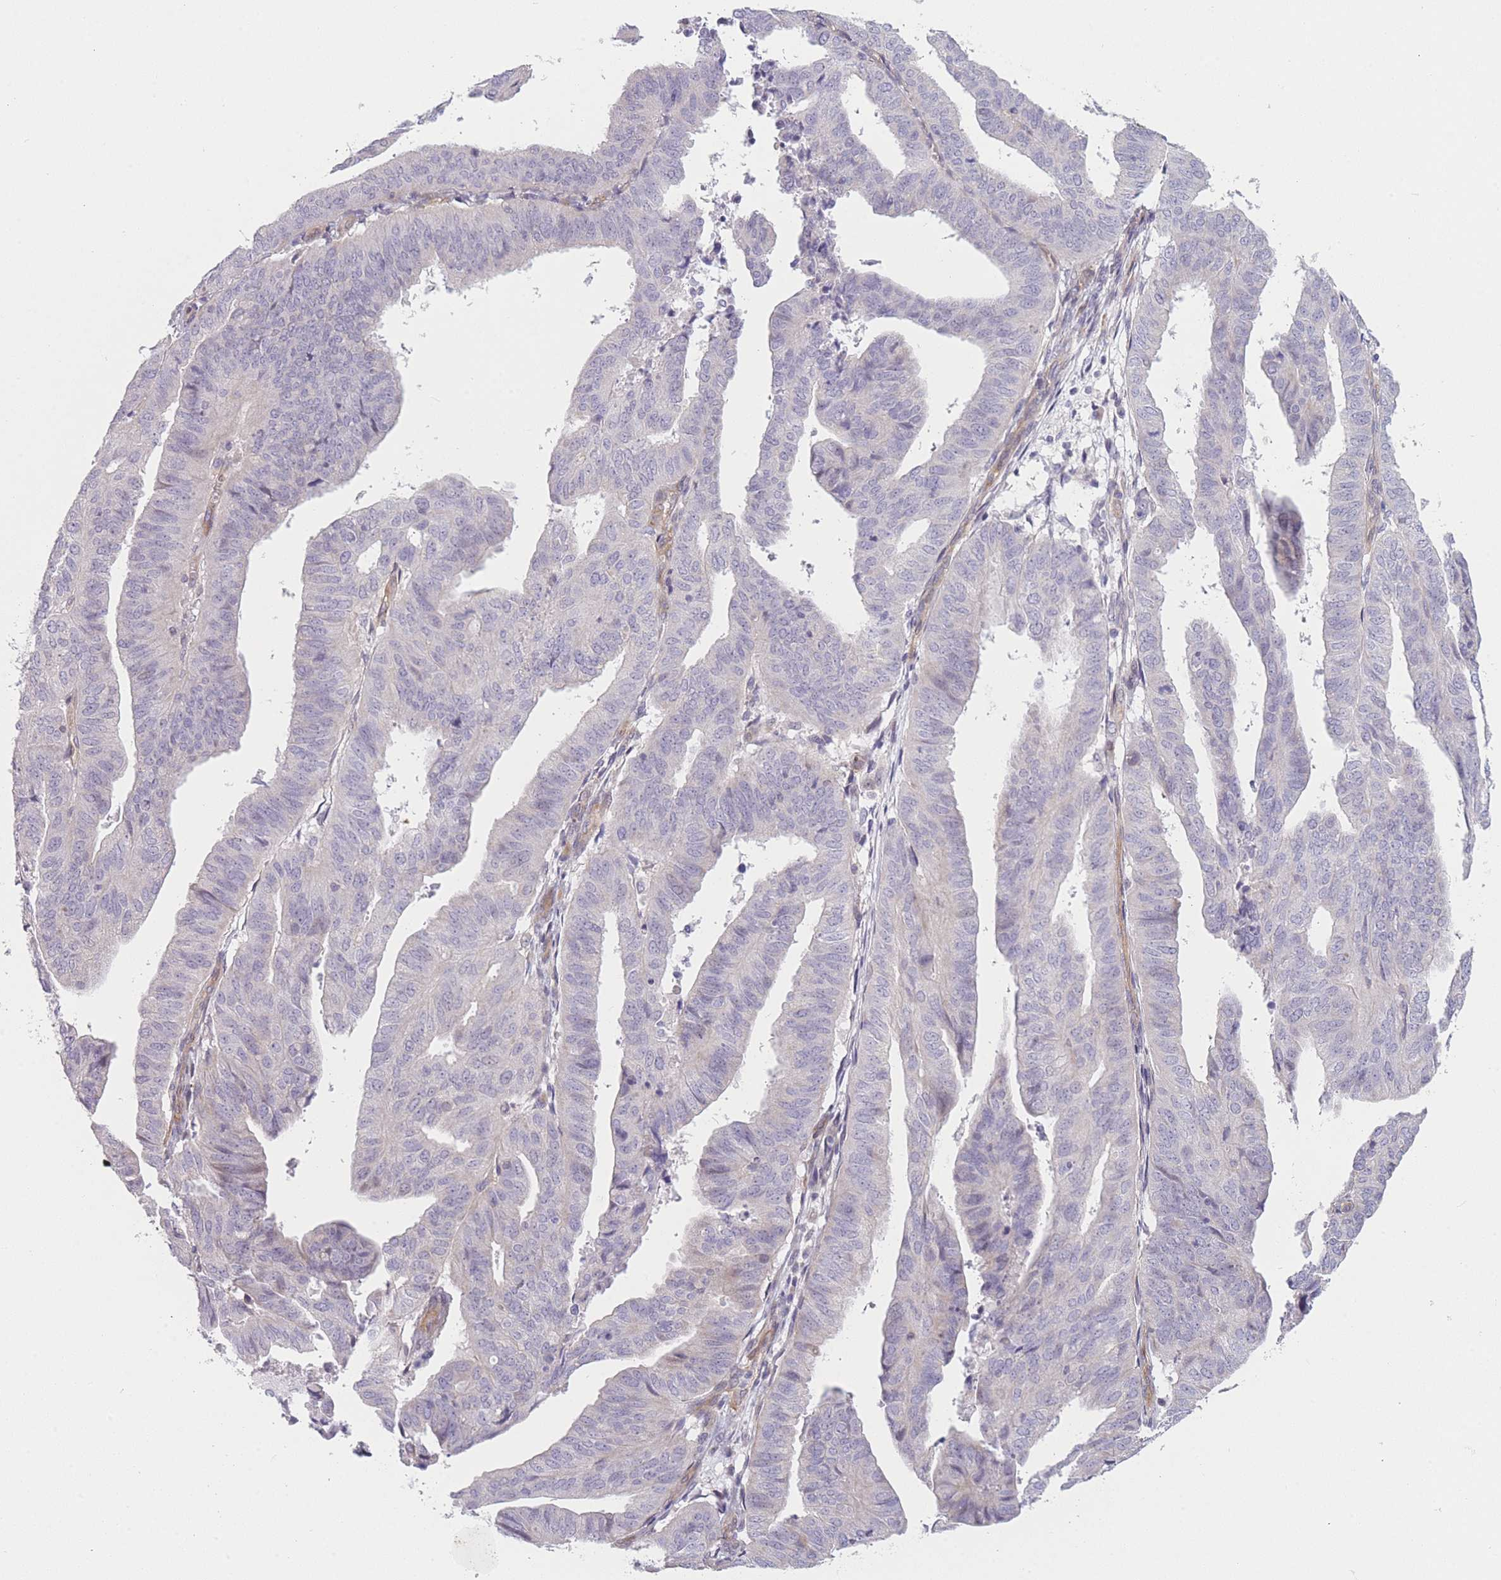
{"staining": {"intensity": "negative", "quantity": "none", "location": "none"}, "tissue": "endometrial cancer", "cell_type": "Tumor cells", "image_type": "cancer", "snomed": [{"axis": "morphology", "description": "Adenocarcinoma, NOS"}, {"axis": "topography", "description": "Uterus"}], "caption": "This is an IHC histopathology image of human endometrial cancer. There is no staining in tumor cells.", "gene": "SLC7A6", "patient": {"sex": "female", "age": 77}}